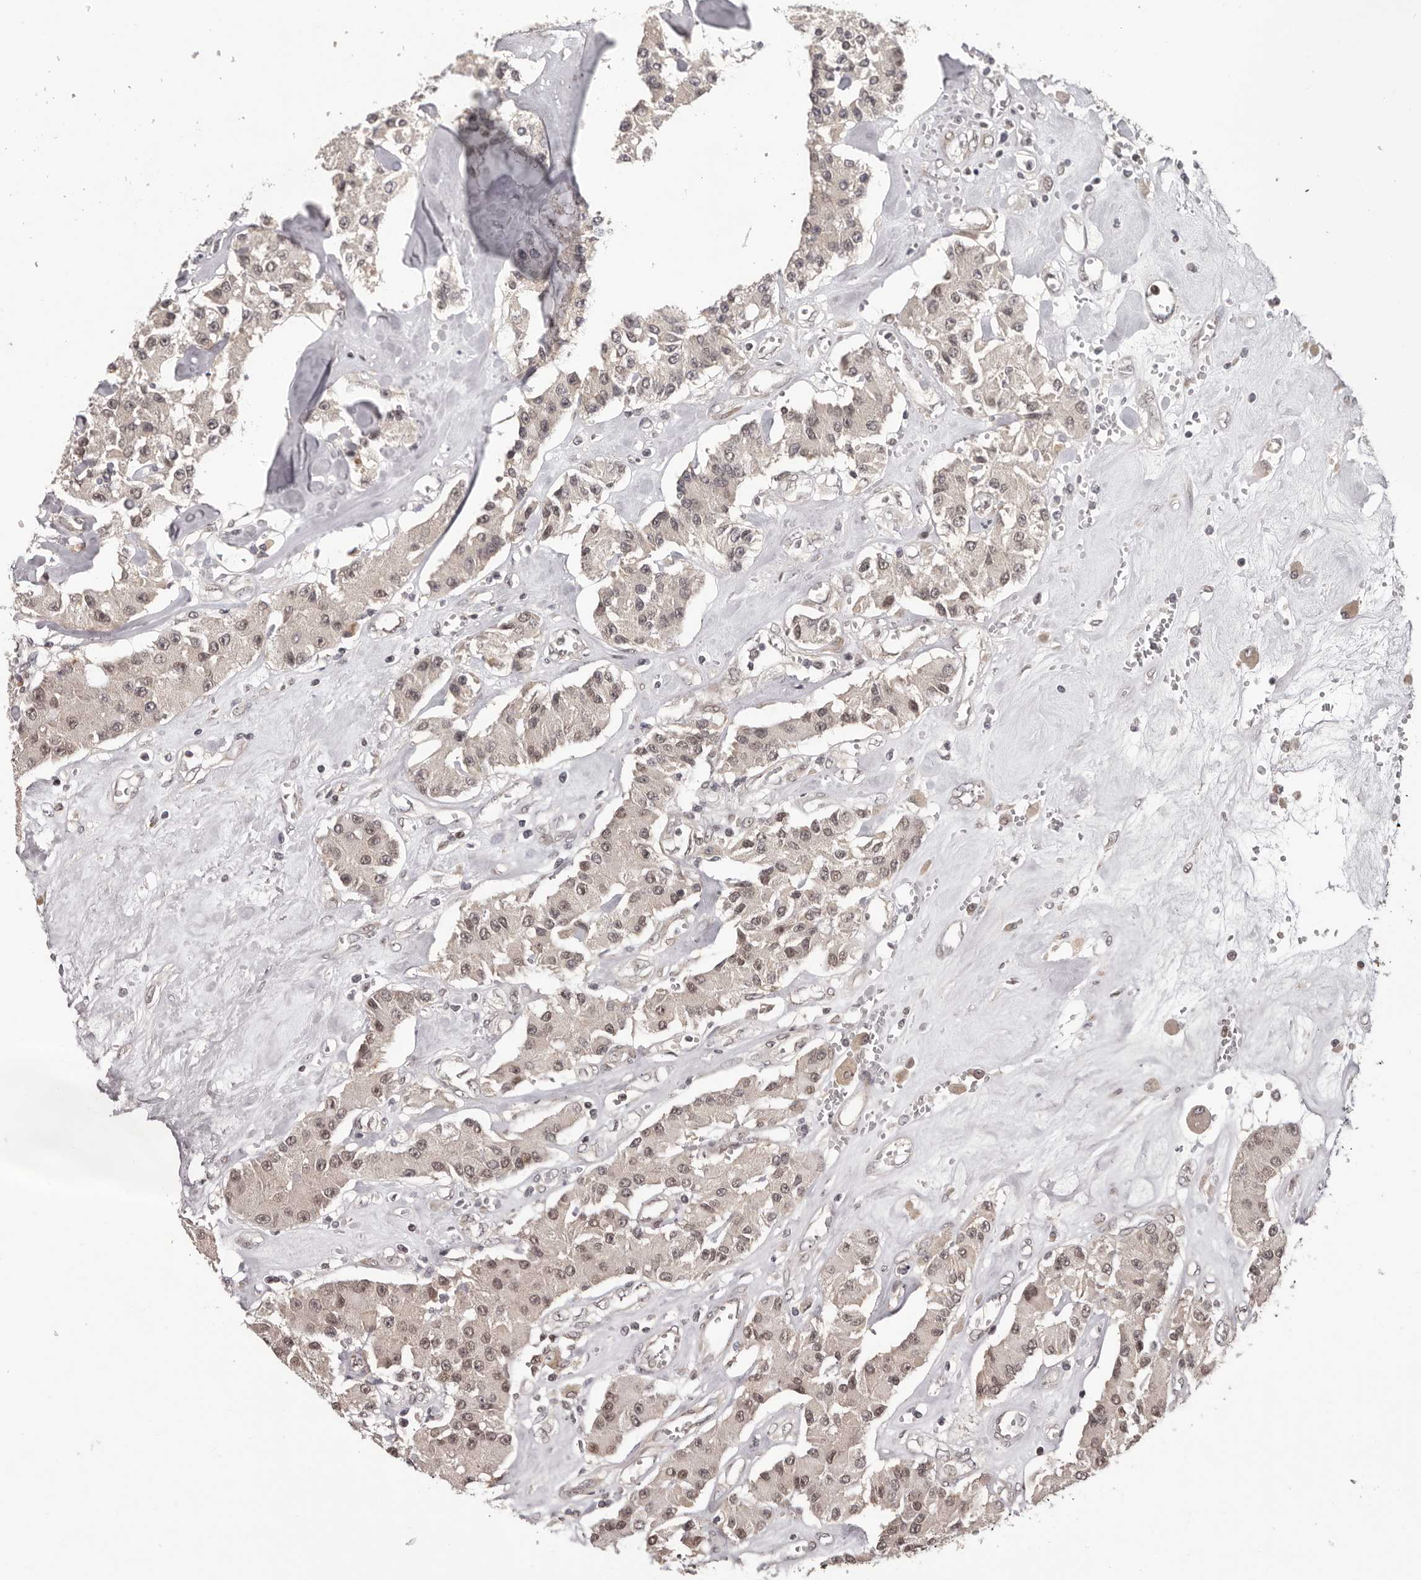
{"staining": {"intensity": "negative", "quantity": "none", "location": "none"}, "tissue": "carcinoid", "cell_type": "Tumor cells", "image_type": "cancer", "snomed": [{"axis": "morphology", "description": "Carcinoid, malignant, NOS"}, {"axis": "topography", "description": "Pancreas"}], "caption": "The micrograph shows no significant expression in tumor cells of malignant carcinoid. (IHC, brightfield microscopy, high magnification).", "gene": "TBX5", "patient": {"sex": "male", "age": 41}}